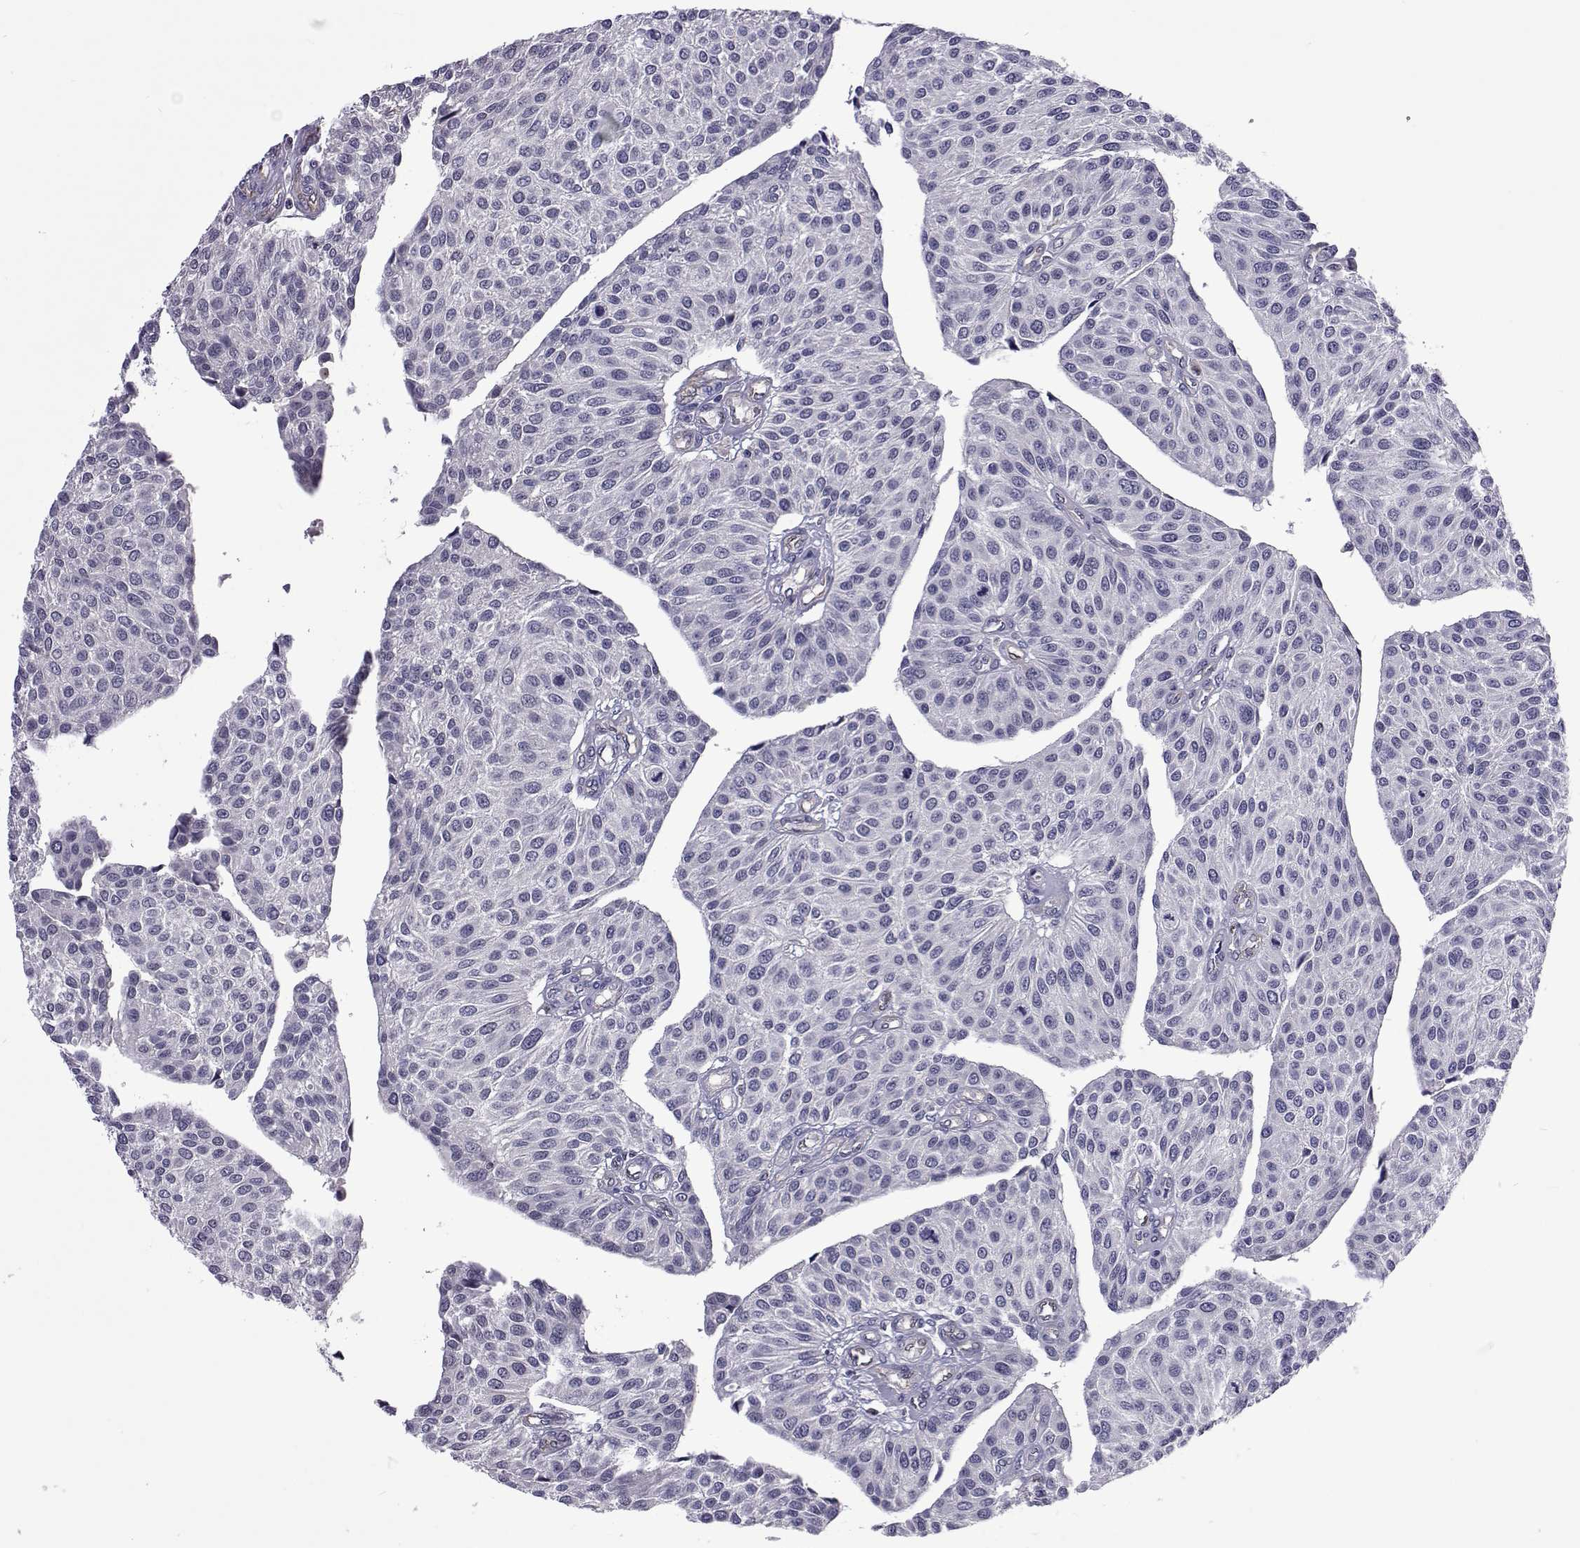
{"staining": {"intensity": "moderate", "quantity": "<25%", "location": "nuclear"}, "tissue": "urothelial cancer", "cell_type": "Tumor cells", "image_type": "cancer", "snomed": [{"axis": "morphology", "description": "Urothelial carcinoma, NOS"}, {"axis": "topography", "description": "Urinary bladder"}], "caption": "This photomicrograph displays IHC staining of transitional cell carcinoma, with low moderate nuclear positivity in approximately <25% of tumor cells.", "gene": "TCF15", "patient": {"sex": "male", "age": 55}}